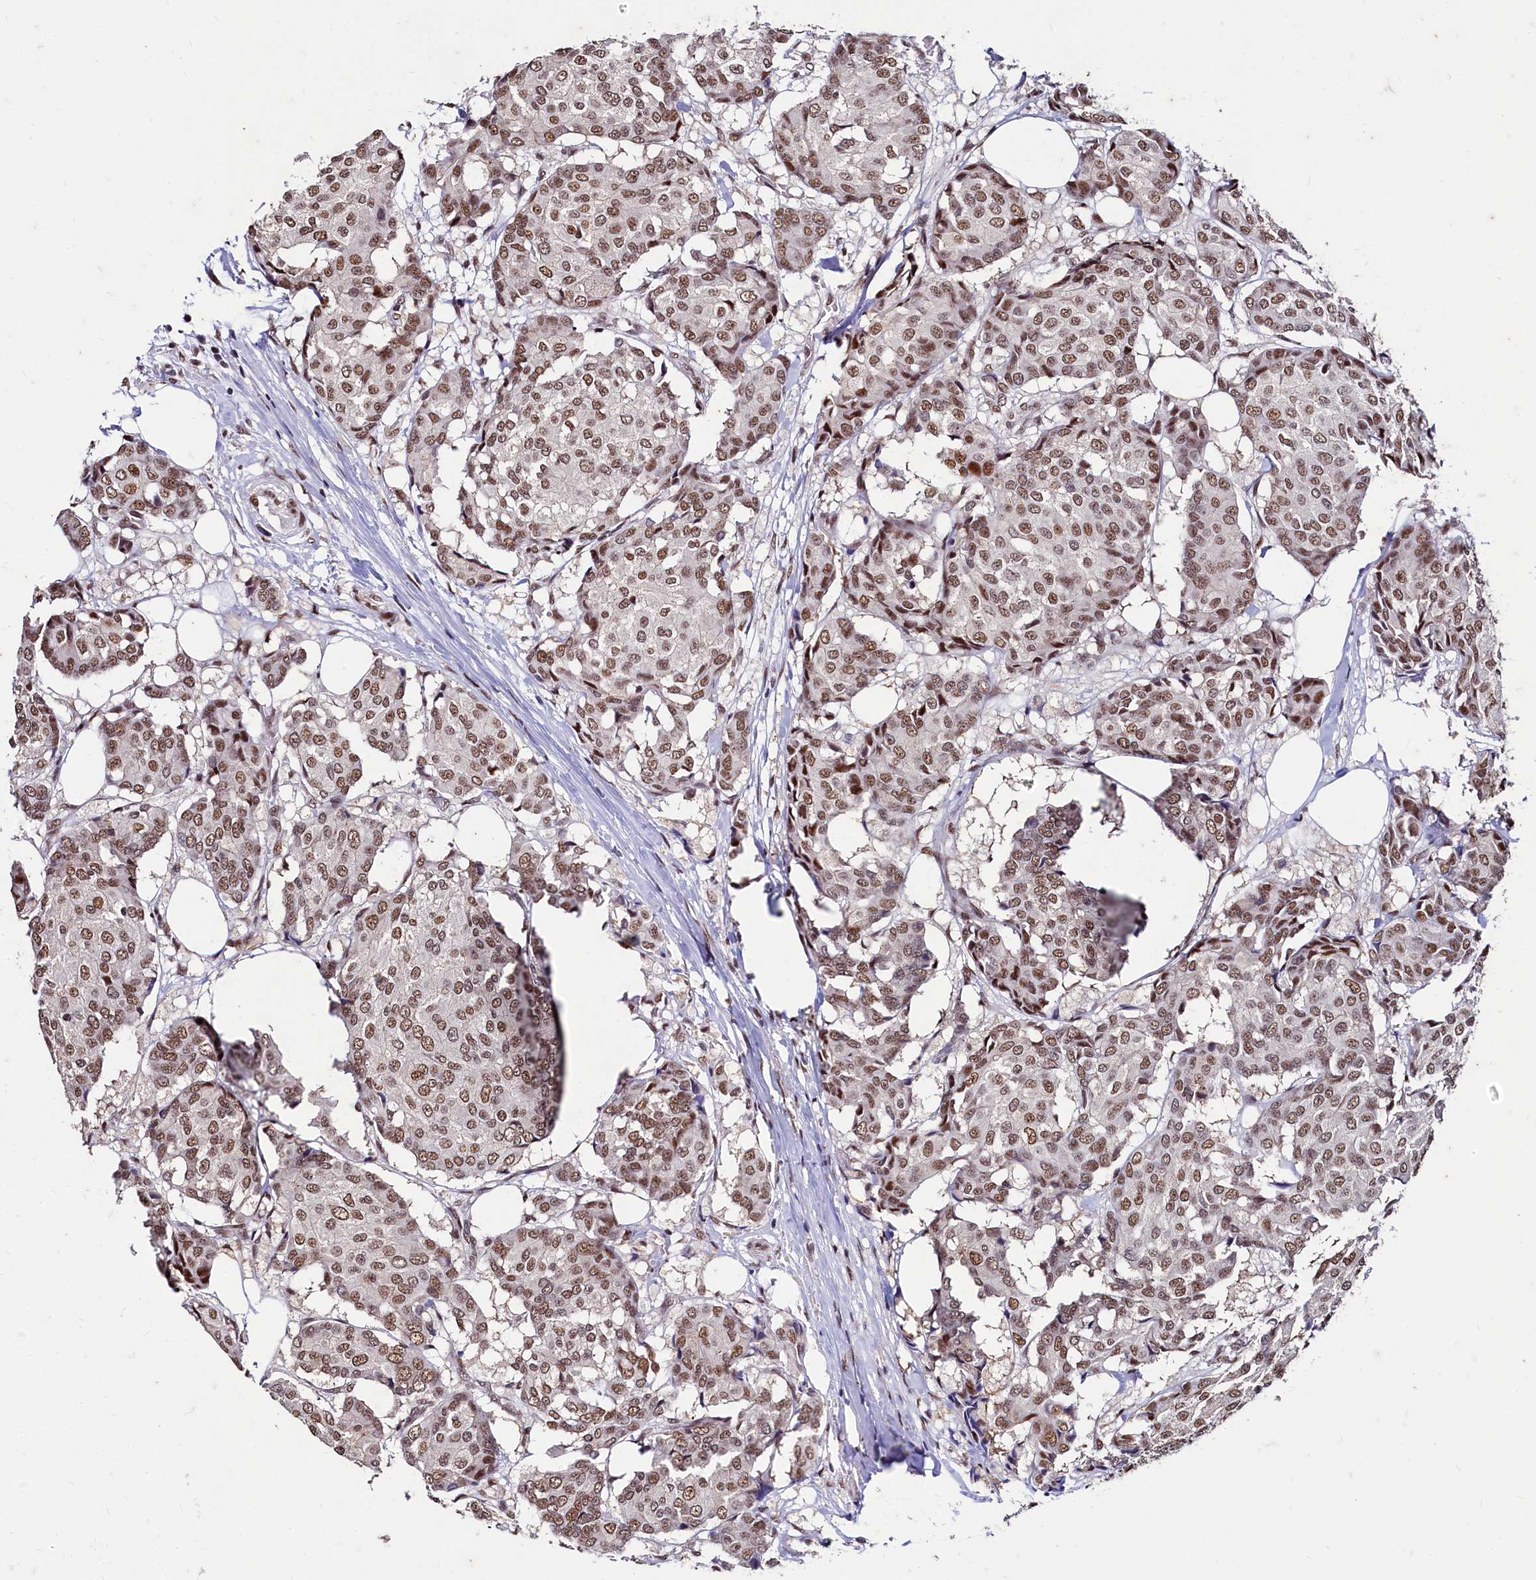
{"staining": {"intensity": "moderate", "quantity": ">75%", "location": "nuclear"}, "tissue": "breast cancer", "cell_type": "Tumor cells", "image_type": "cancer", "snomed": [{"axis": "morphology", "description": "Duct carcinoma"}, {"axis": "topography", "description": "Breast"}], "caption": "Protein staining reveals moderate nuclear expression in about >75% of tumor cells in breast cancer. Ihc stains the protein of interest in brown and the nuclei are stained blue.", "gene": "CPSF7", "patient": {"sex": "female", "age": 75}}